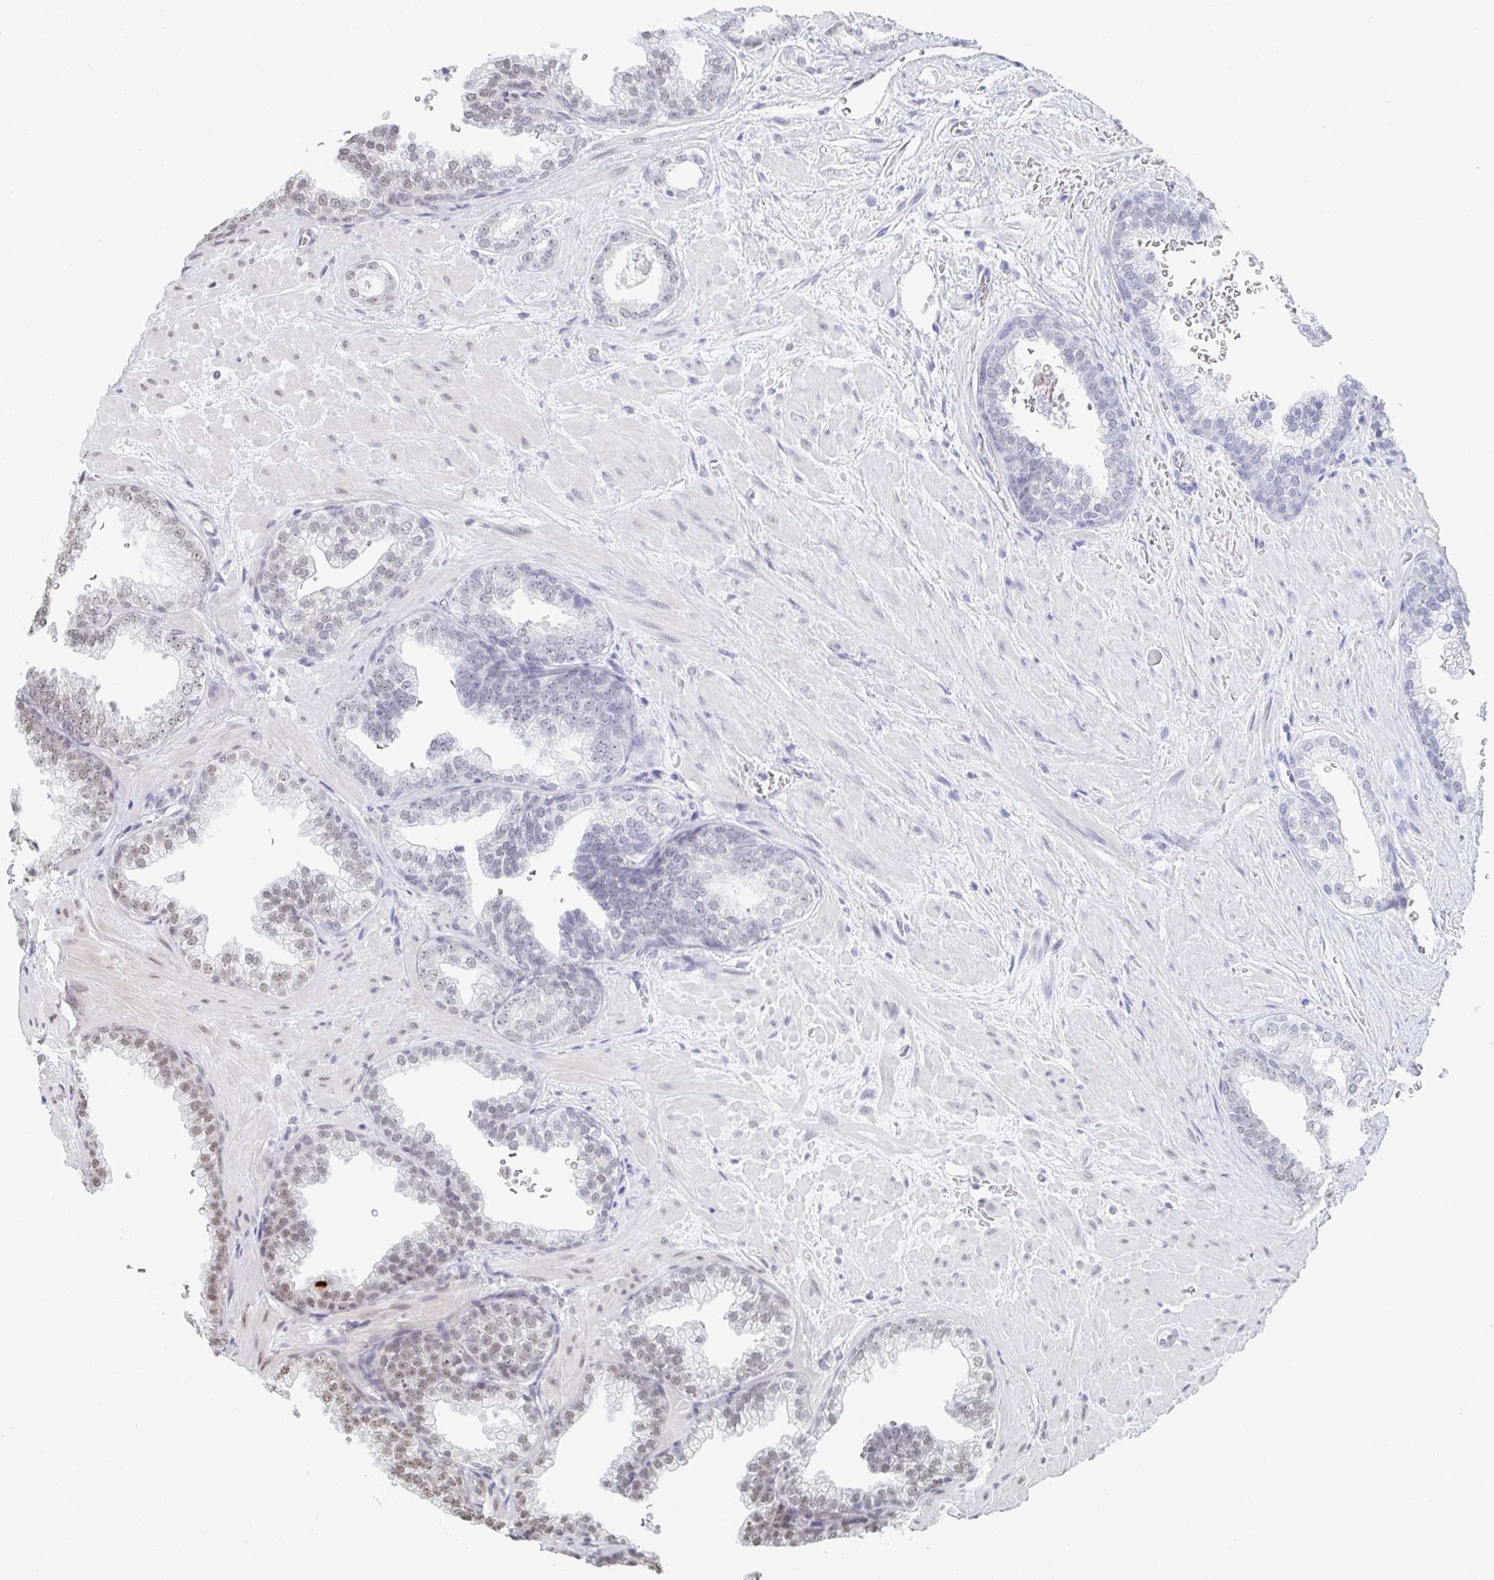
{"staining": {"intensity": "weak", "quantity": "25%-75%", "location": "nuclear"}, "tissue": "prostate cancer", "cell_type": "Tumor cells", "image_type": "cancer", "snomed": [{"axis": "morphology", "description": "Adenocarcinoma, High grade"}, {"axis": "topography", "description": "Prostate"}], "caption": "Protein expression analysis of prostate cancer displays weak nuclear staining in about 25%-75% of tumor cells.", "gene": "MBNL1", "patient": {"sex": "male", "age": 58}}